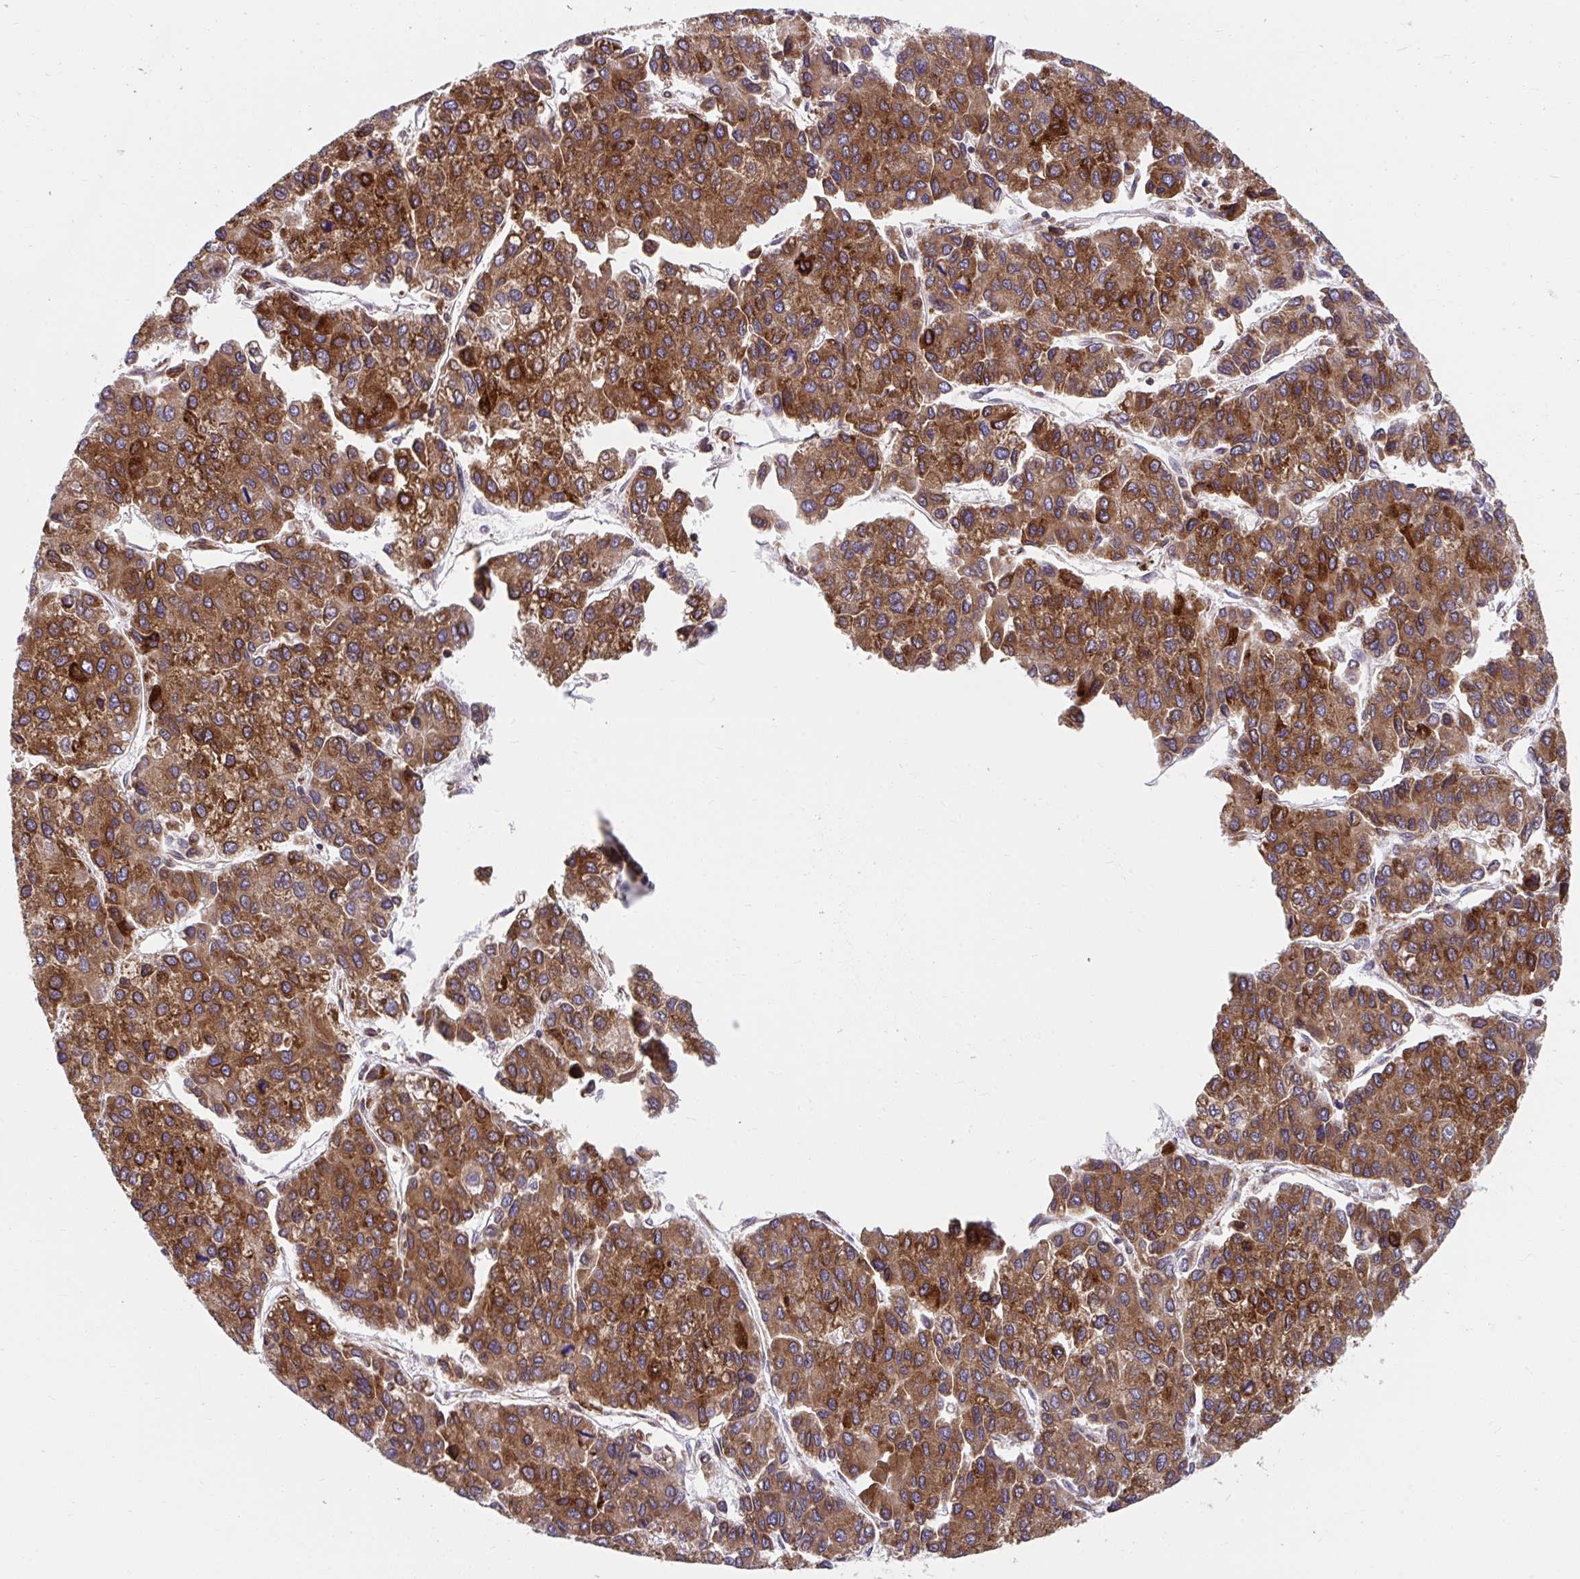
{"staining": {"intensity": "moderate", "quantity": ">75%", "location": "cytoplasmic/membranous"}, "tissue": "liver cancer", "cell_type": "Tumor cells", "image_type": "cancer", "snomed": [{"axis": "morphology", "description": "Carcinoma, Hepatocellular, NOS"}, {"axis": "topography", "description": "Liver"}], "caption": "This micrograph shows immunohistochemistry staining of hepatocellular carcinoma (liver), with medium moderate cytoplasmic/membranous positivity in approximately >75% of tumor cells.", "gene": "STIM2", "patient": {"sex": "female", "age": 66}}